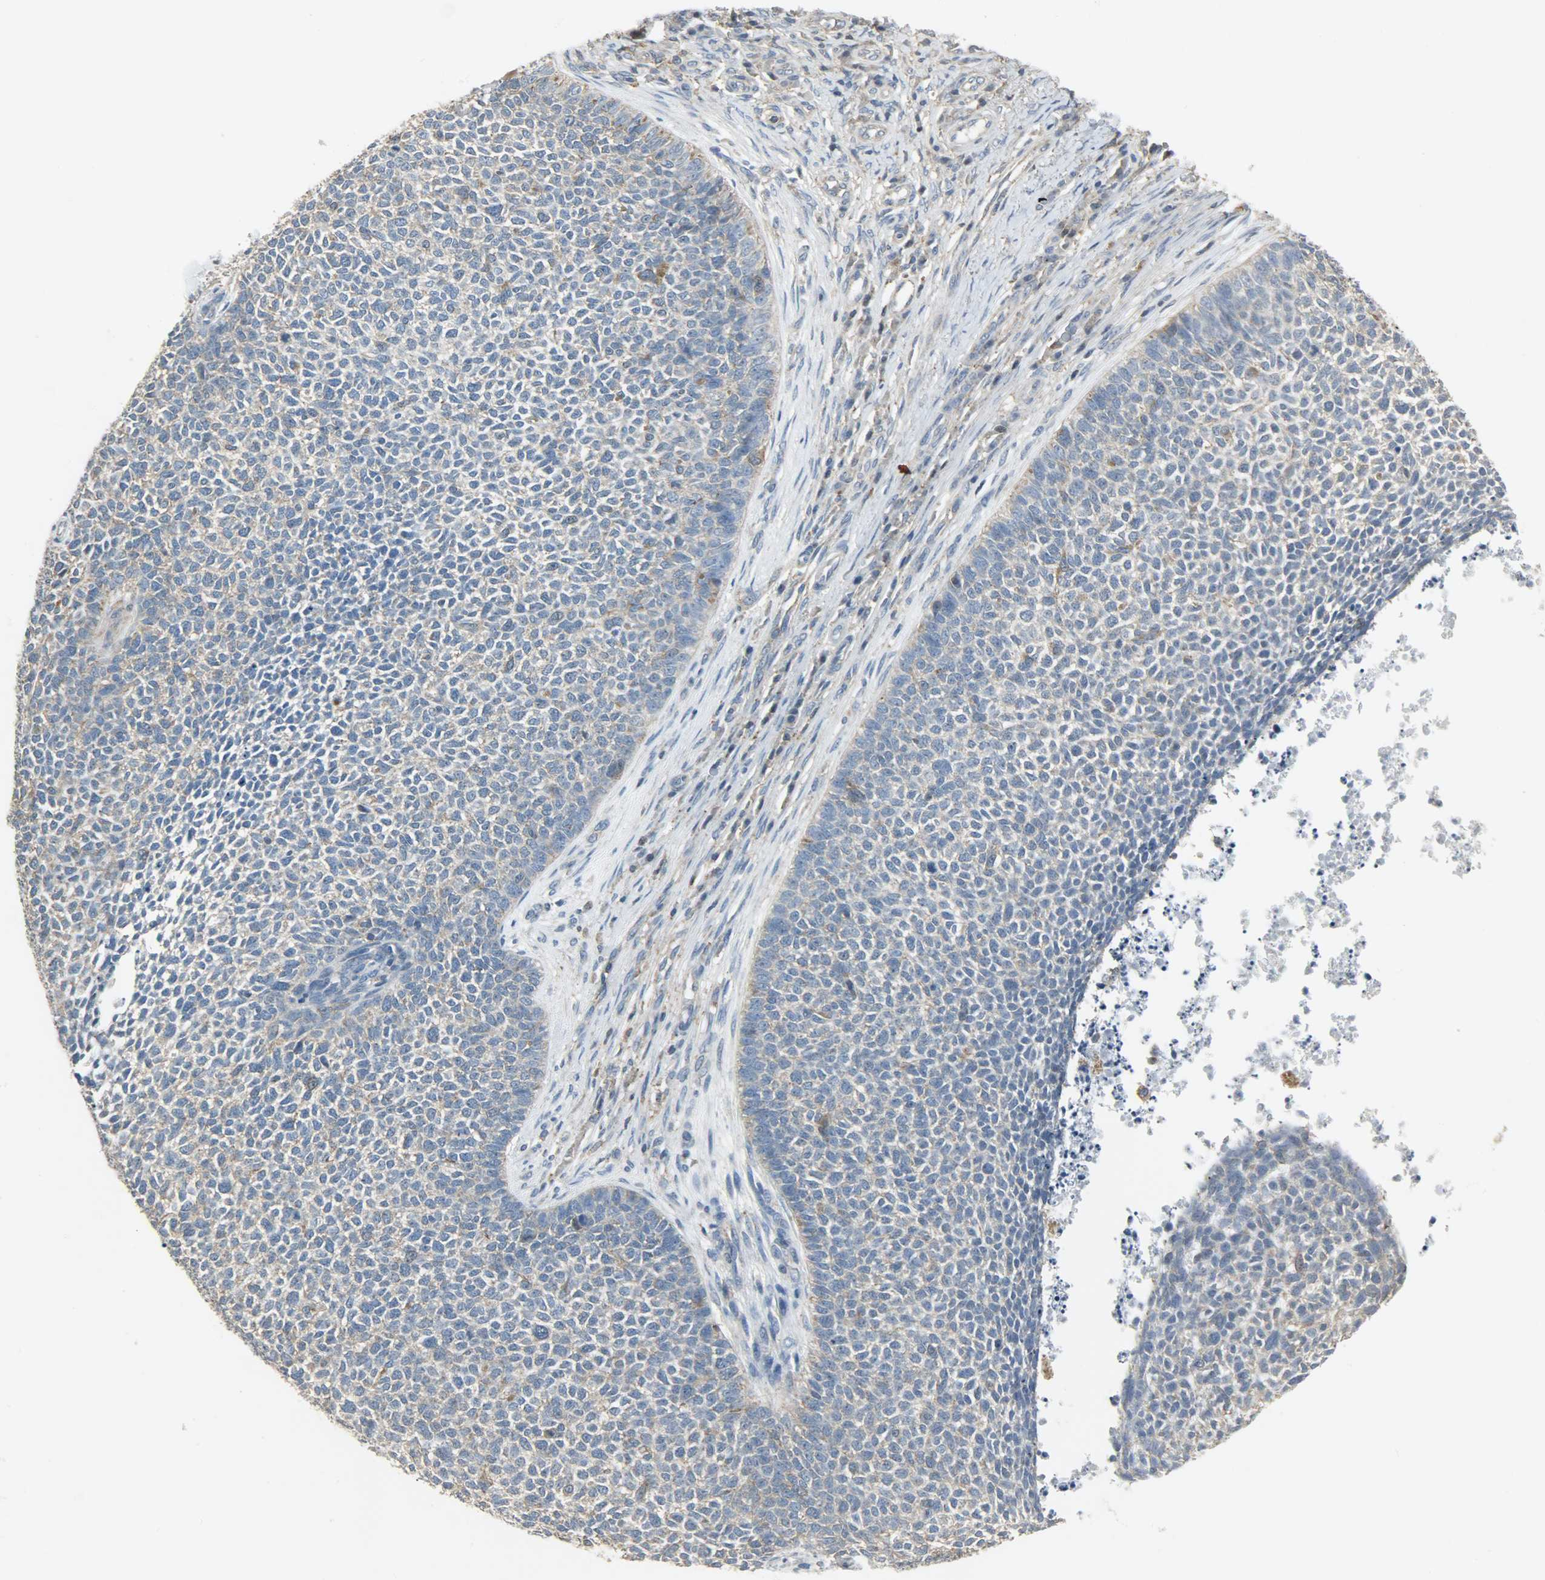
{"staining": {"intensity": "weak", "quantity": "25%-75%", "location": "cytoplasmic/membranous"}, "tissue": "skin cancer", "cell_type": "Tumor cells", "image_type": "cancer", "snomed": [{"axis": "morphology", "description": "Basal cell carcinoma"}, {"axis": "topography", "description": "Skin"}], "caption": "Basal cell carcinoma (skin) tissue displays weak cytoplasmic/membranous expression in about 25%-75% of tumor cells, visualized by immunohistochemistry.", "gene": "DNAJA4", "patient": {"sex": "female", "age": 84}}